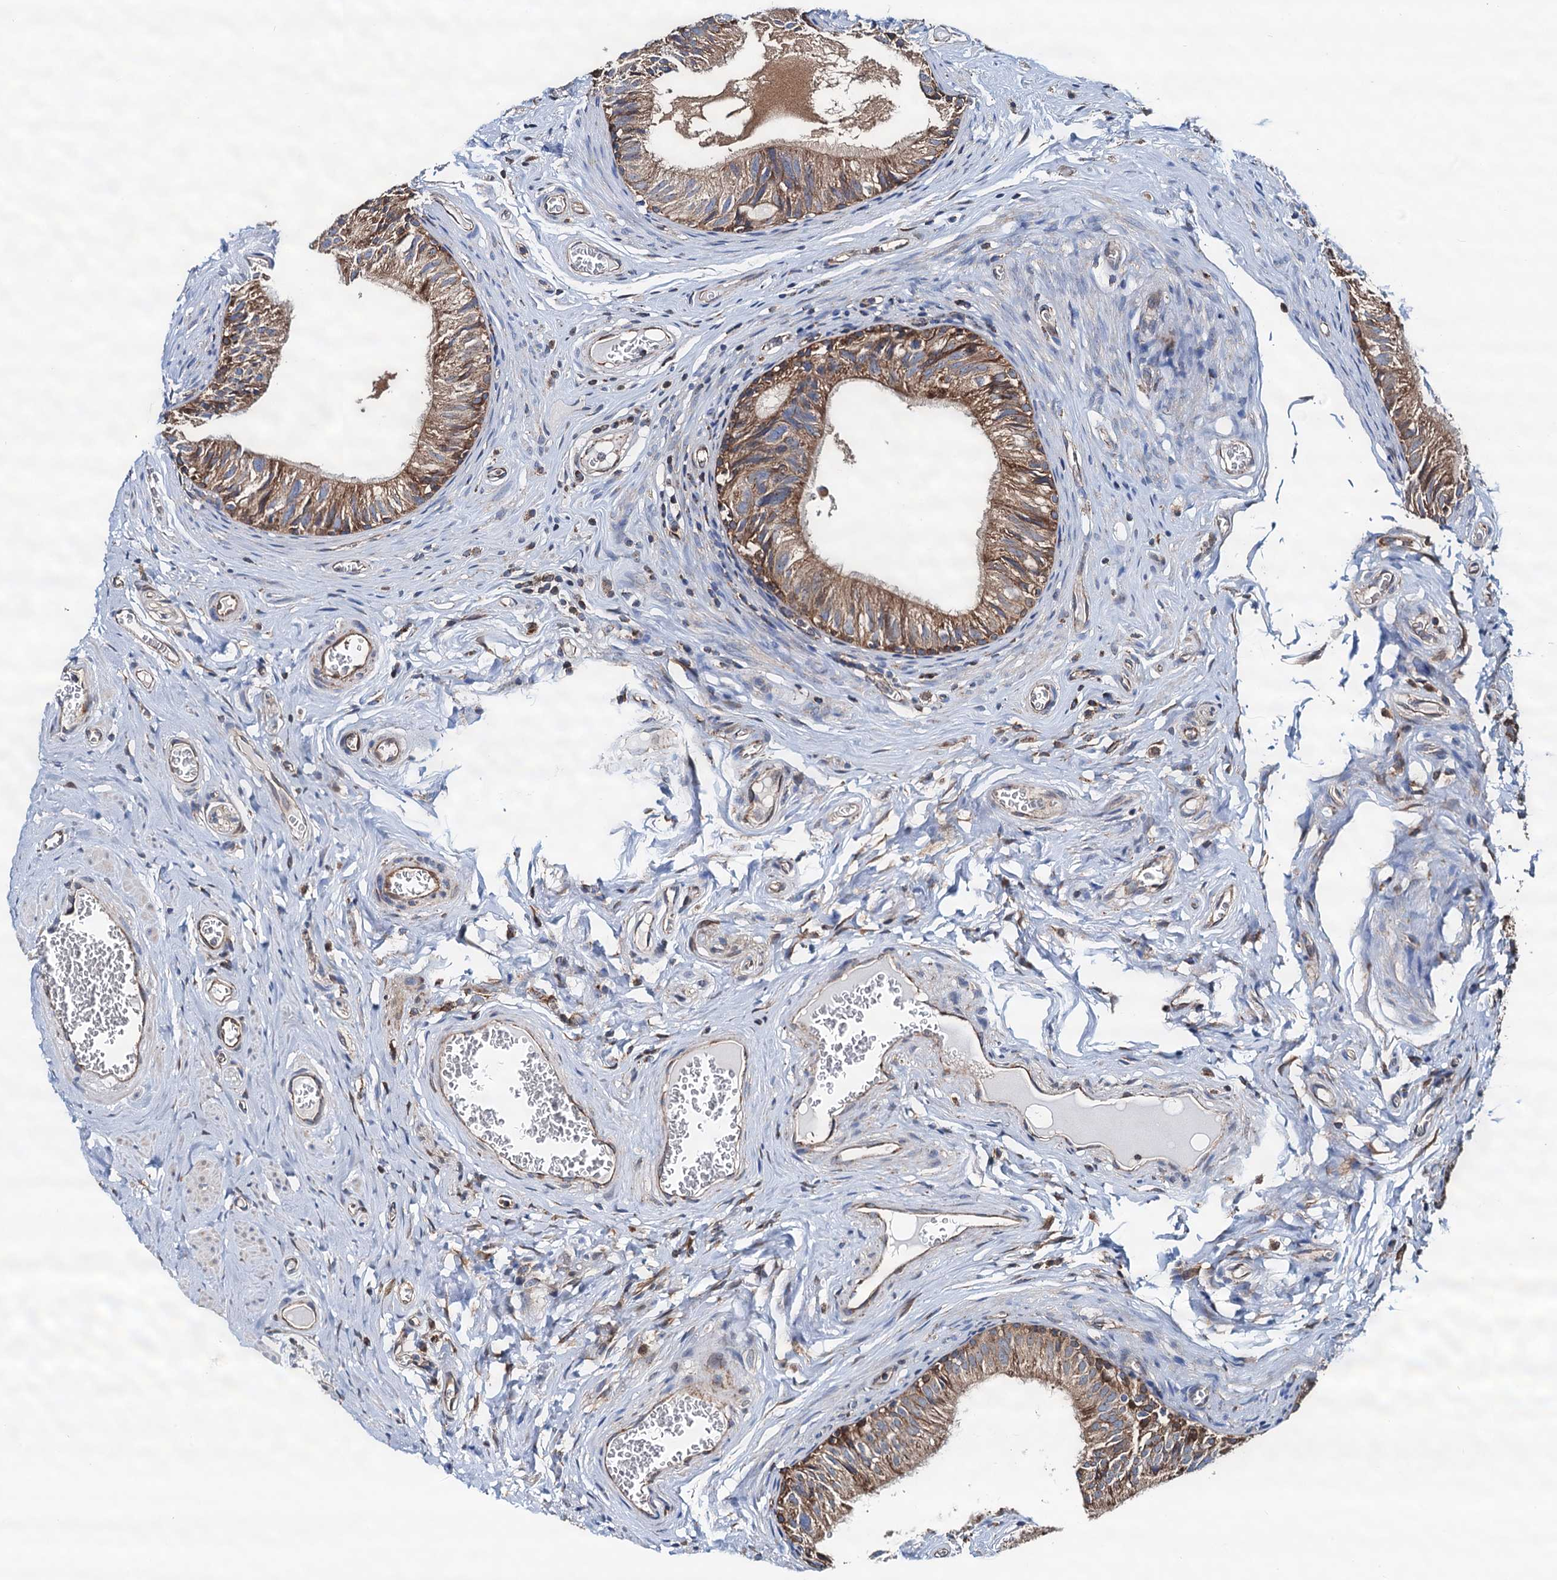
{"staining": {"intensity": "moderate", "quantity": ">75%", "location": "cytoplasmic/membranous"}, "tissue": "epididymis", "cell_type": "Glandular cells", "image_type": "normal", "snomed": [{"axis": "morphology", "description": "Normal tissue, NOS"}, {"axis": "topography", "description": "Epididymis"}], "caption": "Glandular cells show moderate cytoplasmic/membranous positivity in approximately >75% of cells in unremarkable epididymis.", "gene": "AAGAB", "patient": {"sex": "male", "age": 42}}